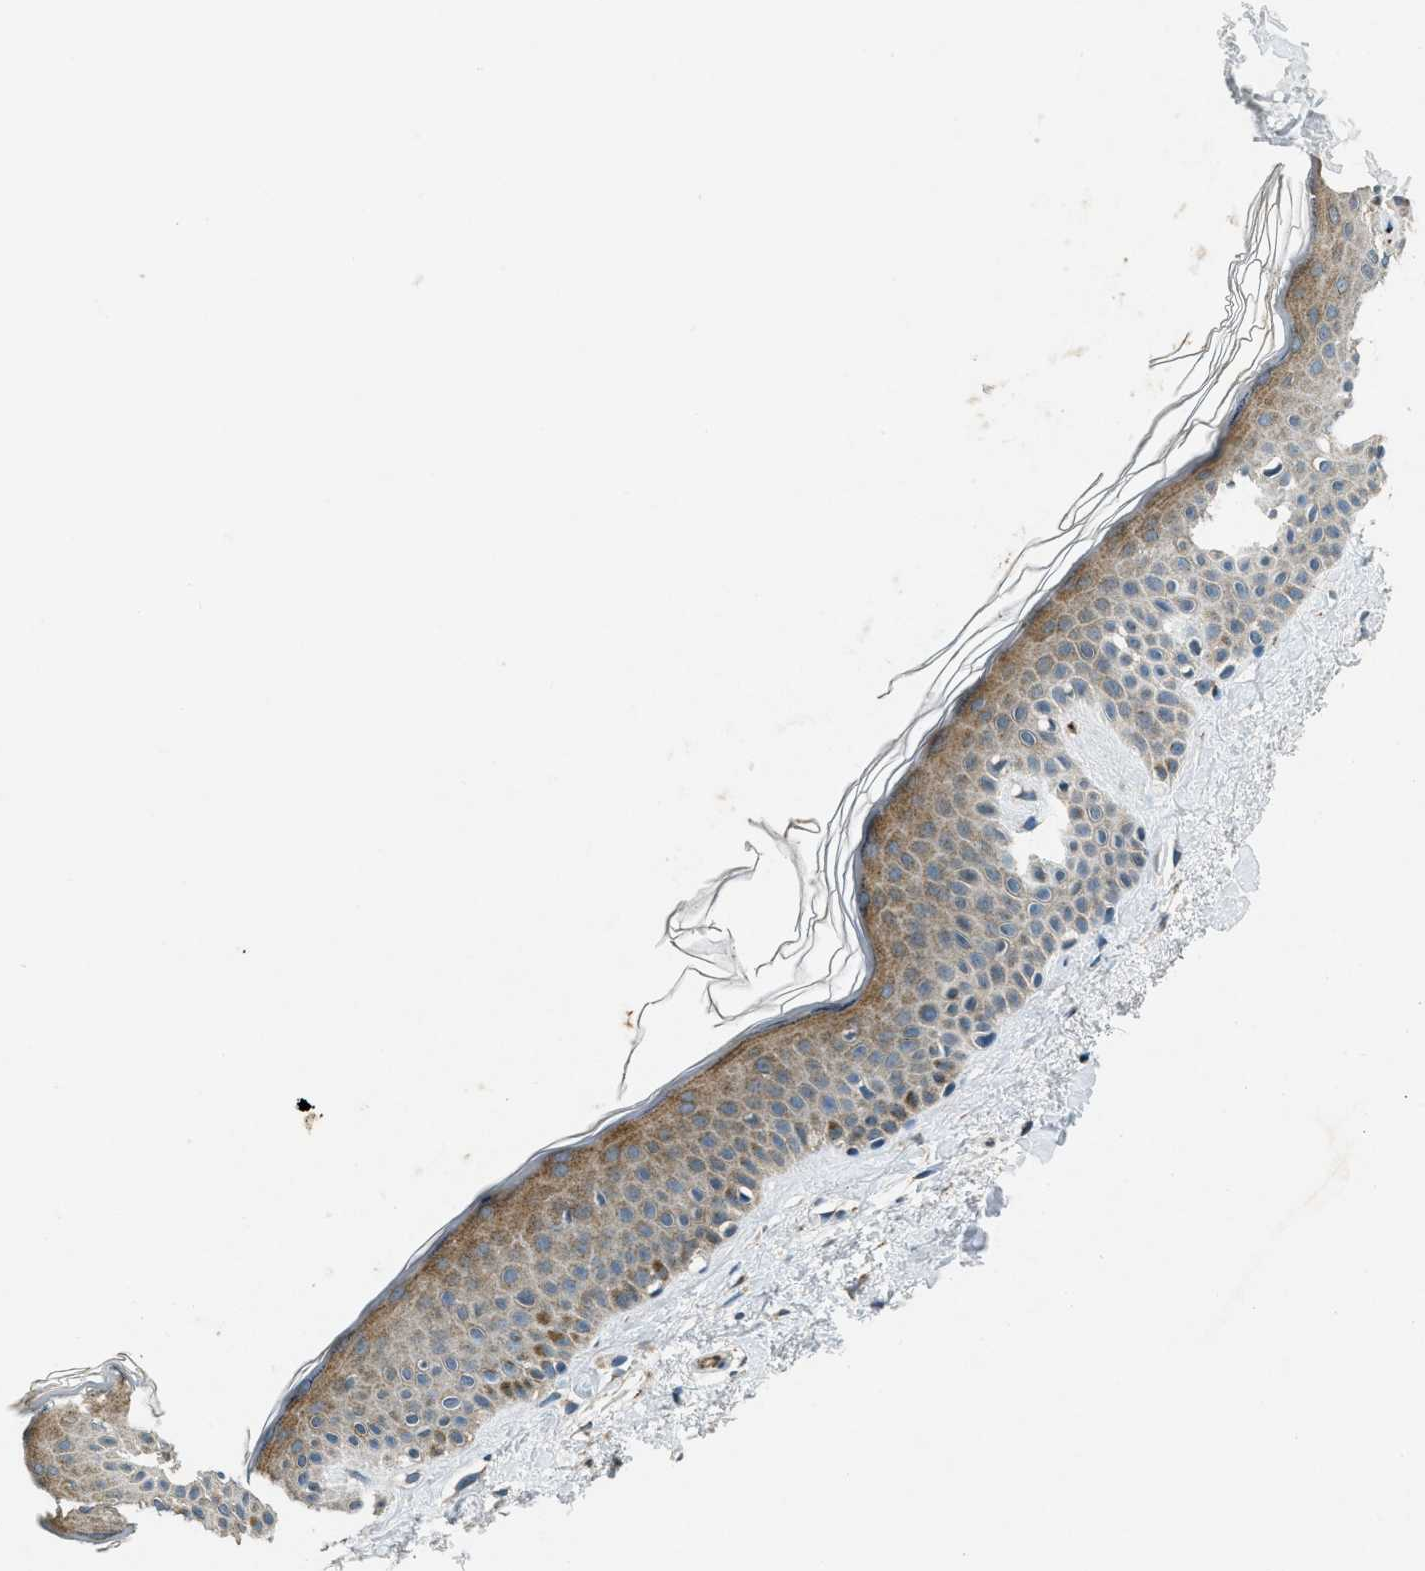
{"staining": {"intensity": "moderate", "quantity": "25%-75%", "location": "cytoplasmic/membranous"}, "tissue": "skin", "cell_type": "Fibroblasts", "image_type": "normal", "snomed": [{"axis": "morphology", "description": "Normal tissue, NOS"}, {"axis": "topography", "description": "Skin"}], "caption": "Skin stained with IHC shows moderate cytoplasmic/membranous staining in approximately 25%-75% of fibroblasts. (Brightfield microscopy of DAB IHC at high magnification).", "gene": "RAB3D", "patient": {"sex": "male", "age": 67}}